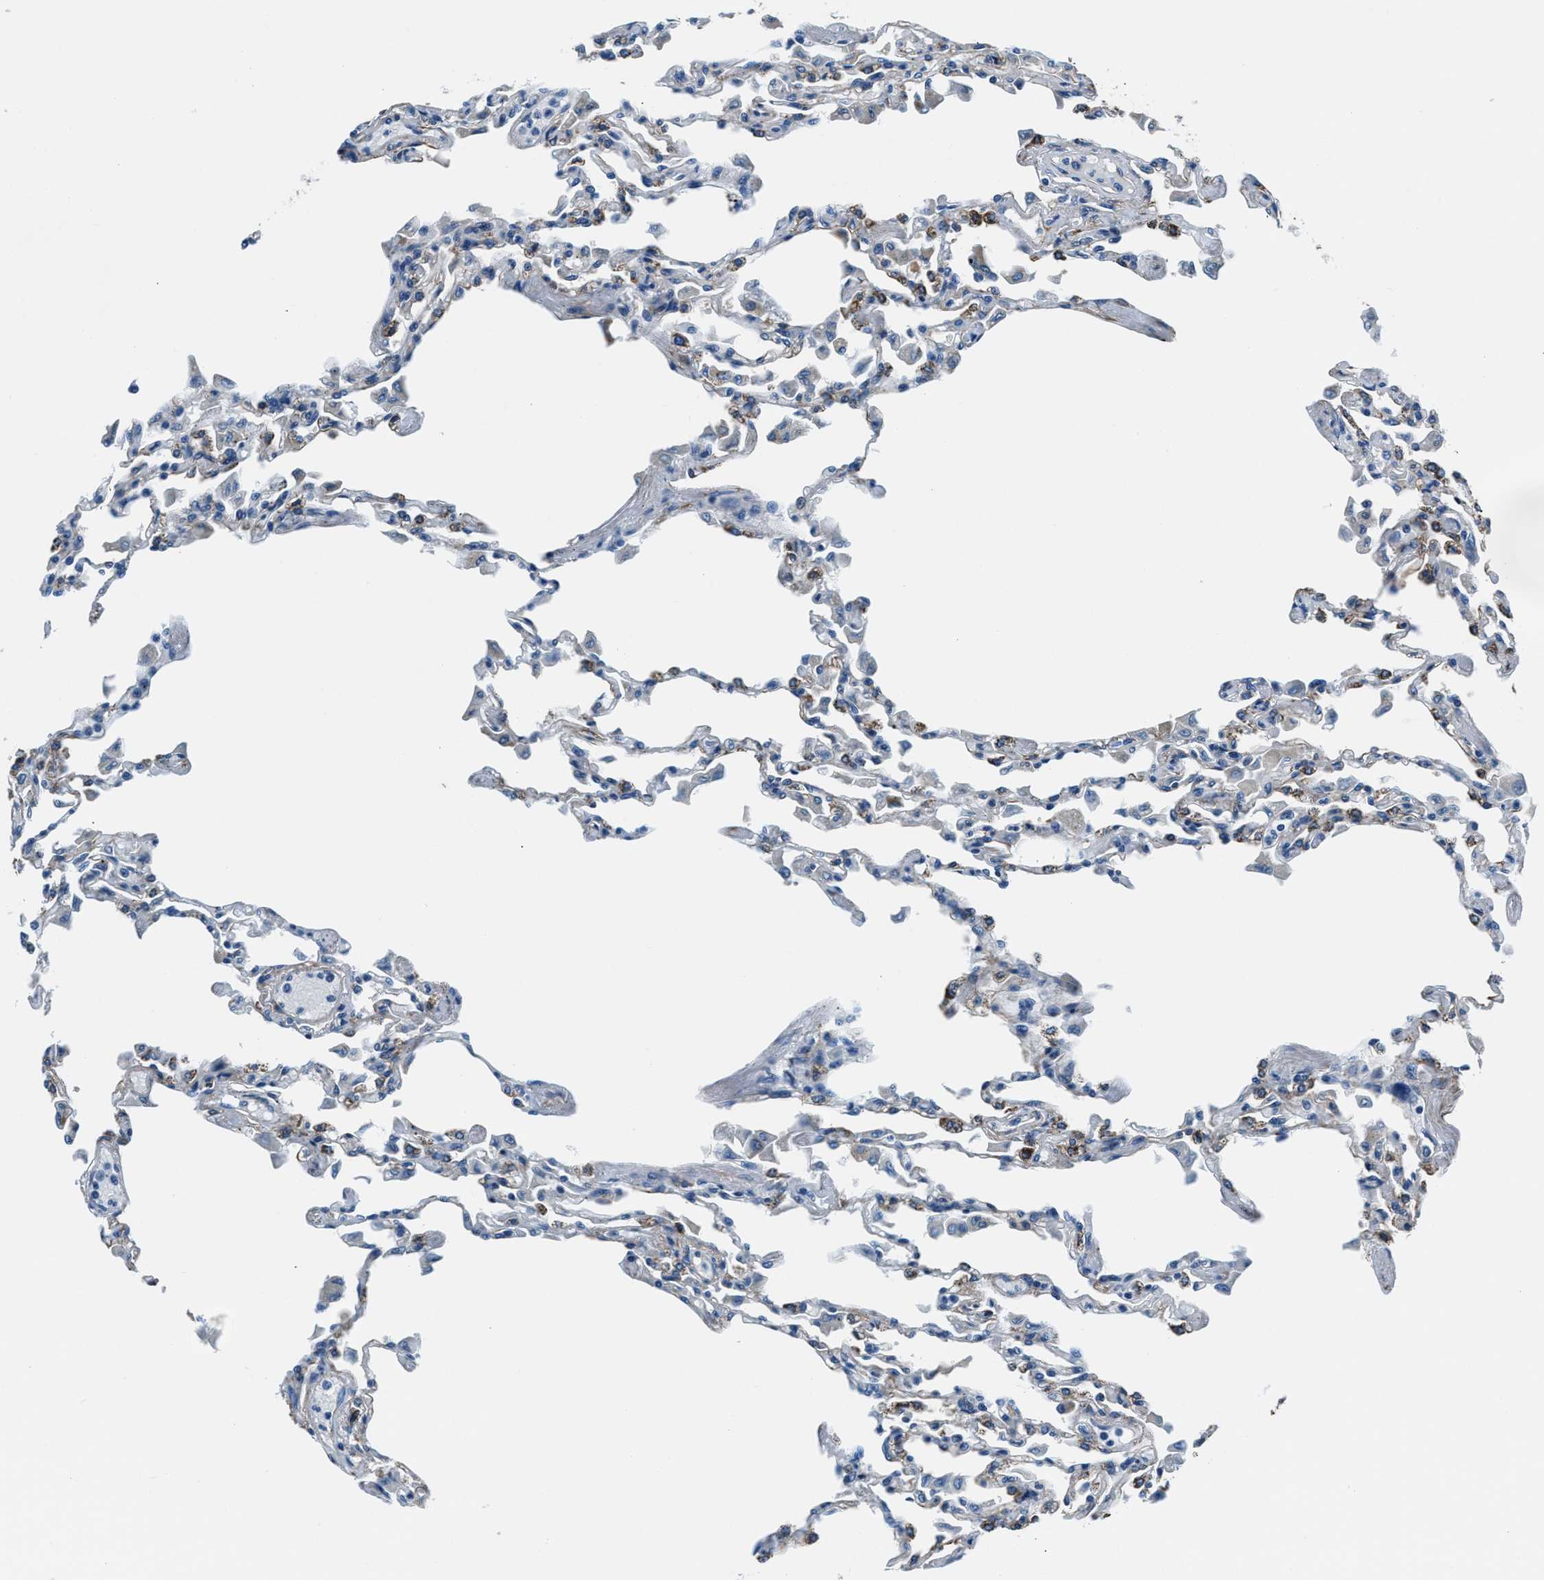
{"staining": {"intensity": "moderate", "quantity": "25%-75%", "location": "cytoplasmic/membranous"}, "tissue": "lung", "cell_type": "Alveolar cells", "image_type": "normal", "snomed": [{"axis": "morphology", "description": "Normal tissue, NOS"}, {"axis": "topography", "description": "Bronchus"}, {"axis": "topography", "description": "Lung"}], "caption": "Immunohistochemistry (IHC) of benign lung demonstrates medium levels of moderate cytoplasmic/membranous staining in about 25%-75% of alveolar cells.", "gene": "PRTFDC1", "patient": {"sex": "female", "age": 49}}